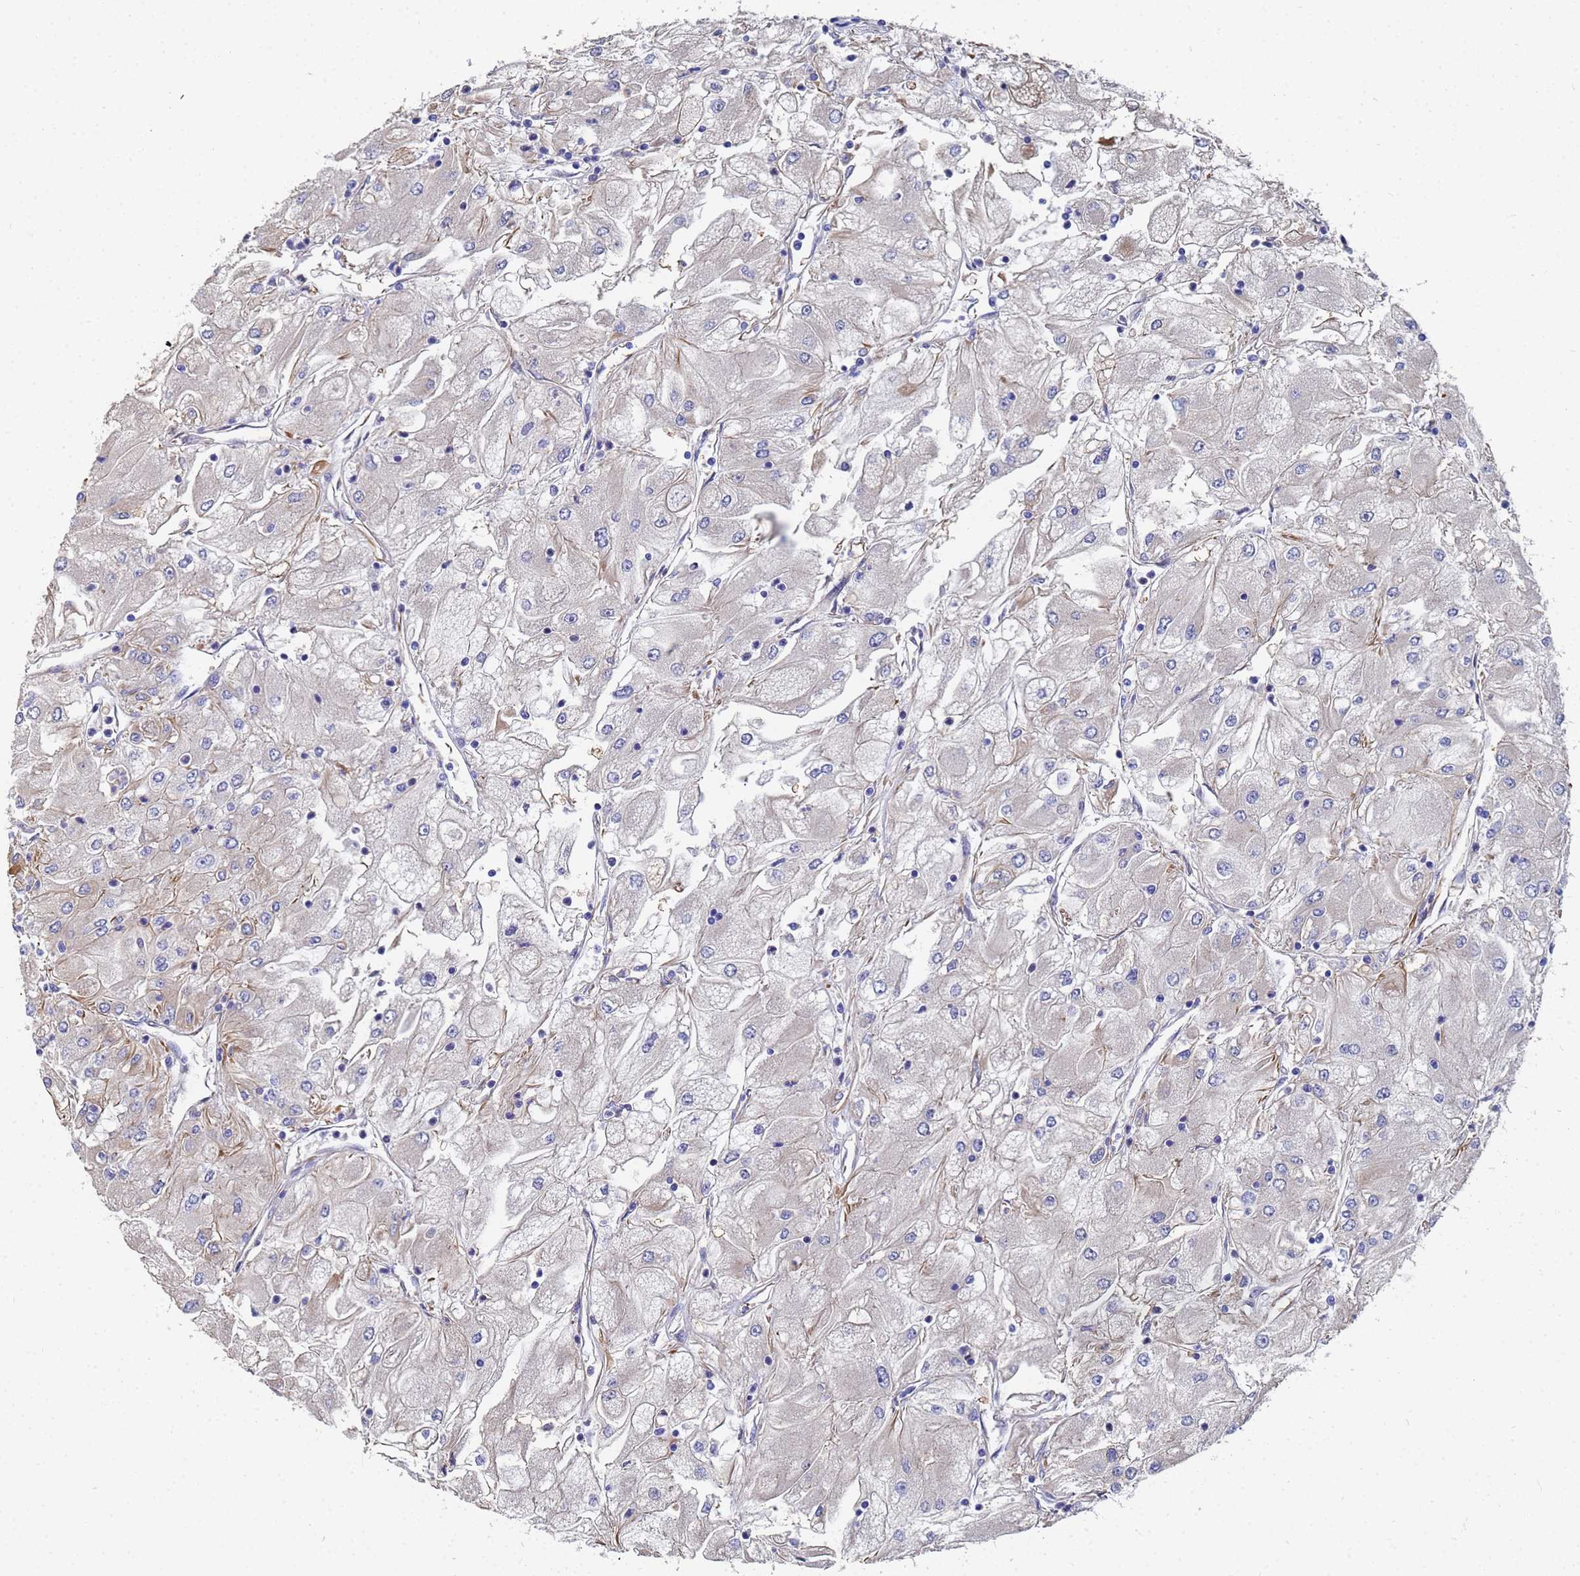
{"staining": {"intensity": "negative", "quantity": "none", "location": "none"}, "tissue": "renal cancer", "cell_type": "Tumor cells", "image_type": "cancer", "snomed": [{"axis": "morphology", "description": "Adenocarcinoma, NOS"}, {"axis": "topography", "description": "Kidney"}], "caption": "Human renal cancer stained for a protein using immunohistochemistry (IHC) reveals no staining in tumor cells.", "gene": "SYT13", "patient": {"sex": "male", "age": 80}}